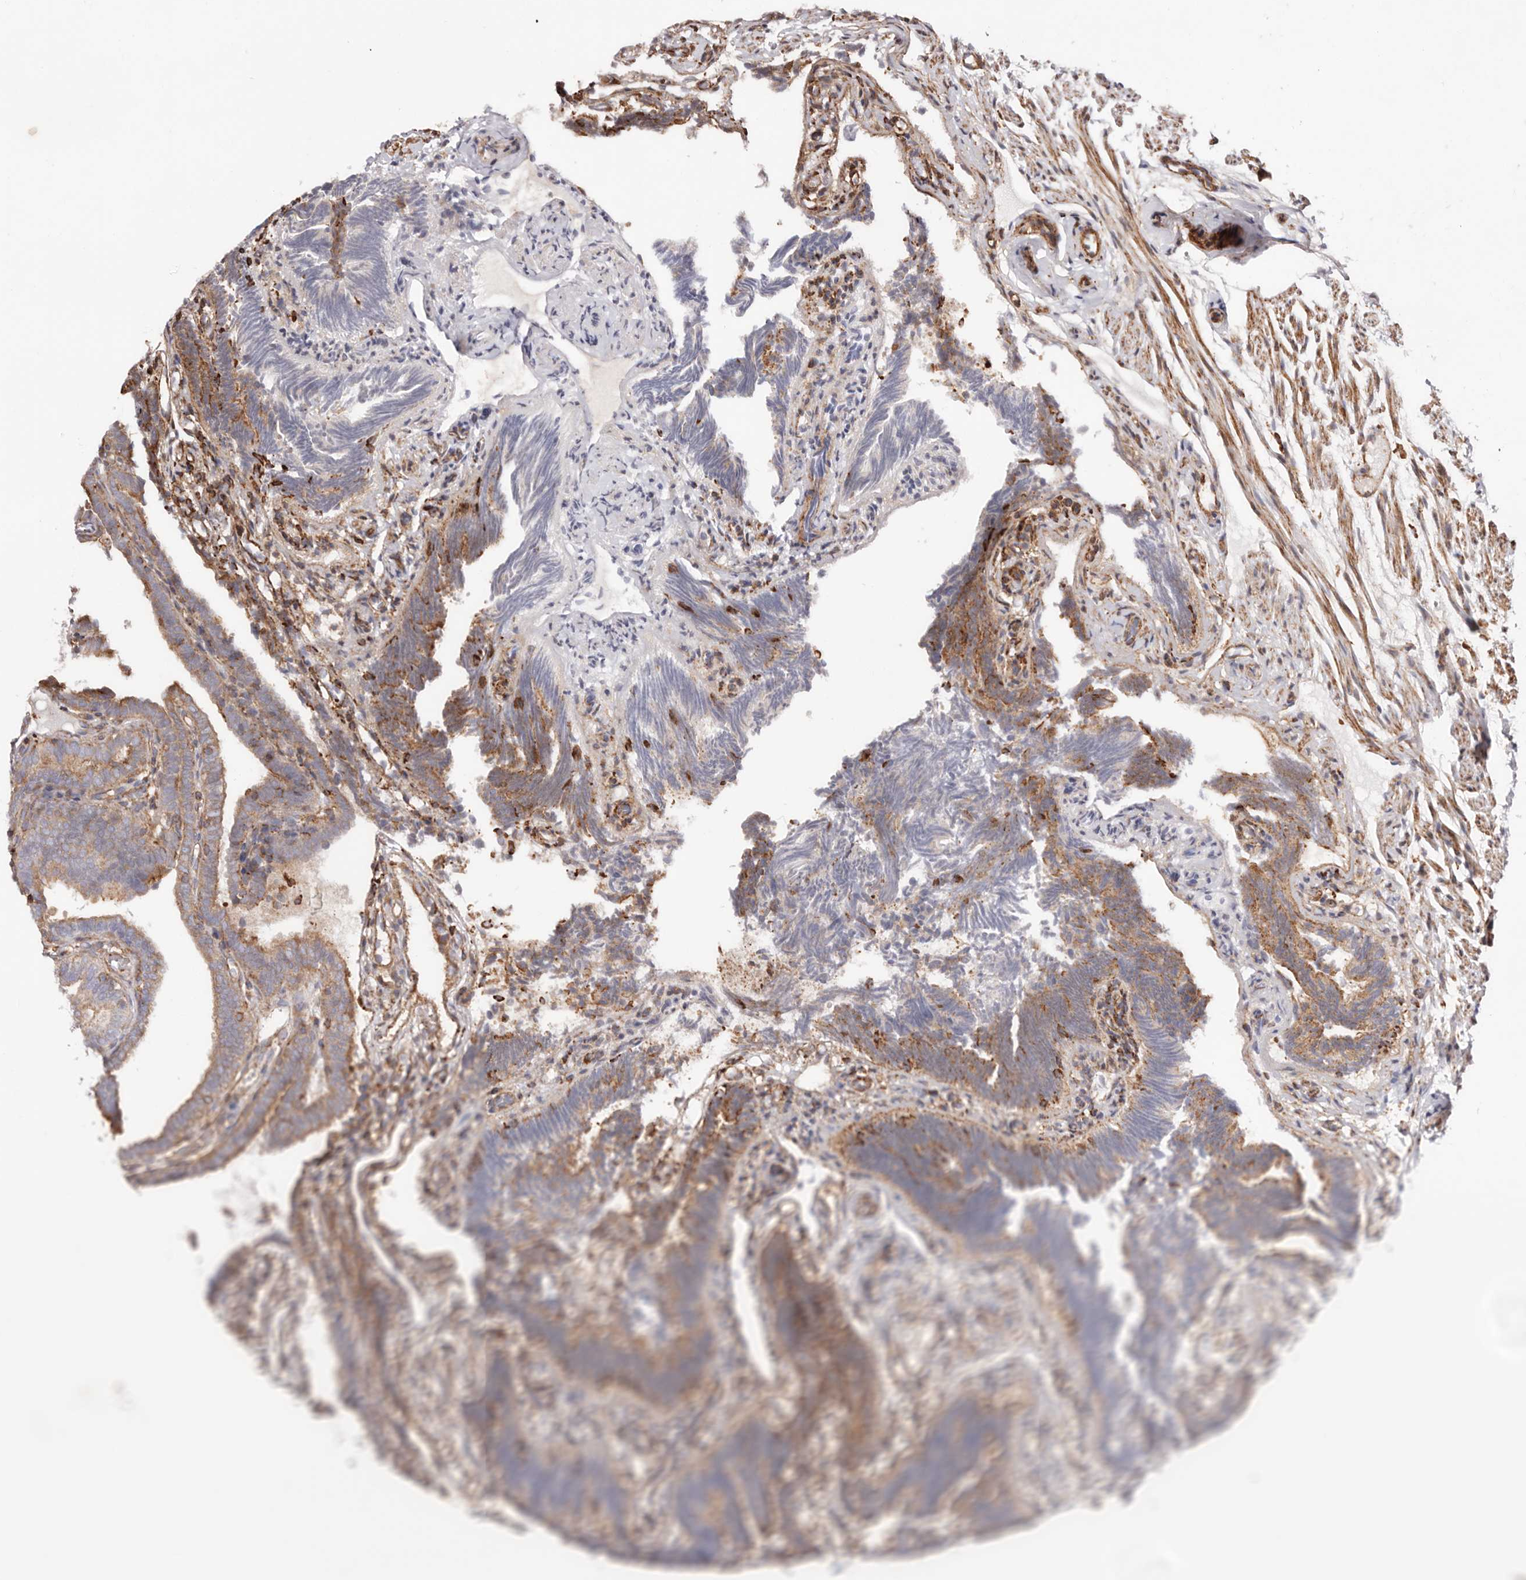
{"staining": {"intensity": "moderate", "quantity": ">75%", "location": "cytoplasmic/membranous"}, "tissue": "fallopian tube", "cell_type": "Glandular cells", "image_type": "normal", "snomed": [{"axis": "morphology", "description": "Normal tissue, NOS"}, {"axis": "topography", "description": "Fallopian tube"}], "caption": "DAB (3,3'-diaminobenzidine) immunohistochemical staining of unremarkable human fallopian tube displays moderate cytoplasmic/membranous protein staining in about >75% of glandular cells. Using DAB (3,3'-diaminobenzidine) (brown) and hematoxylin (blue) stains, captured at high magnification using brightfield microscopy.", "gene": "PTPN22", "patient": {"sex": "female", "age": 39}}